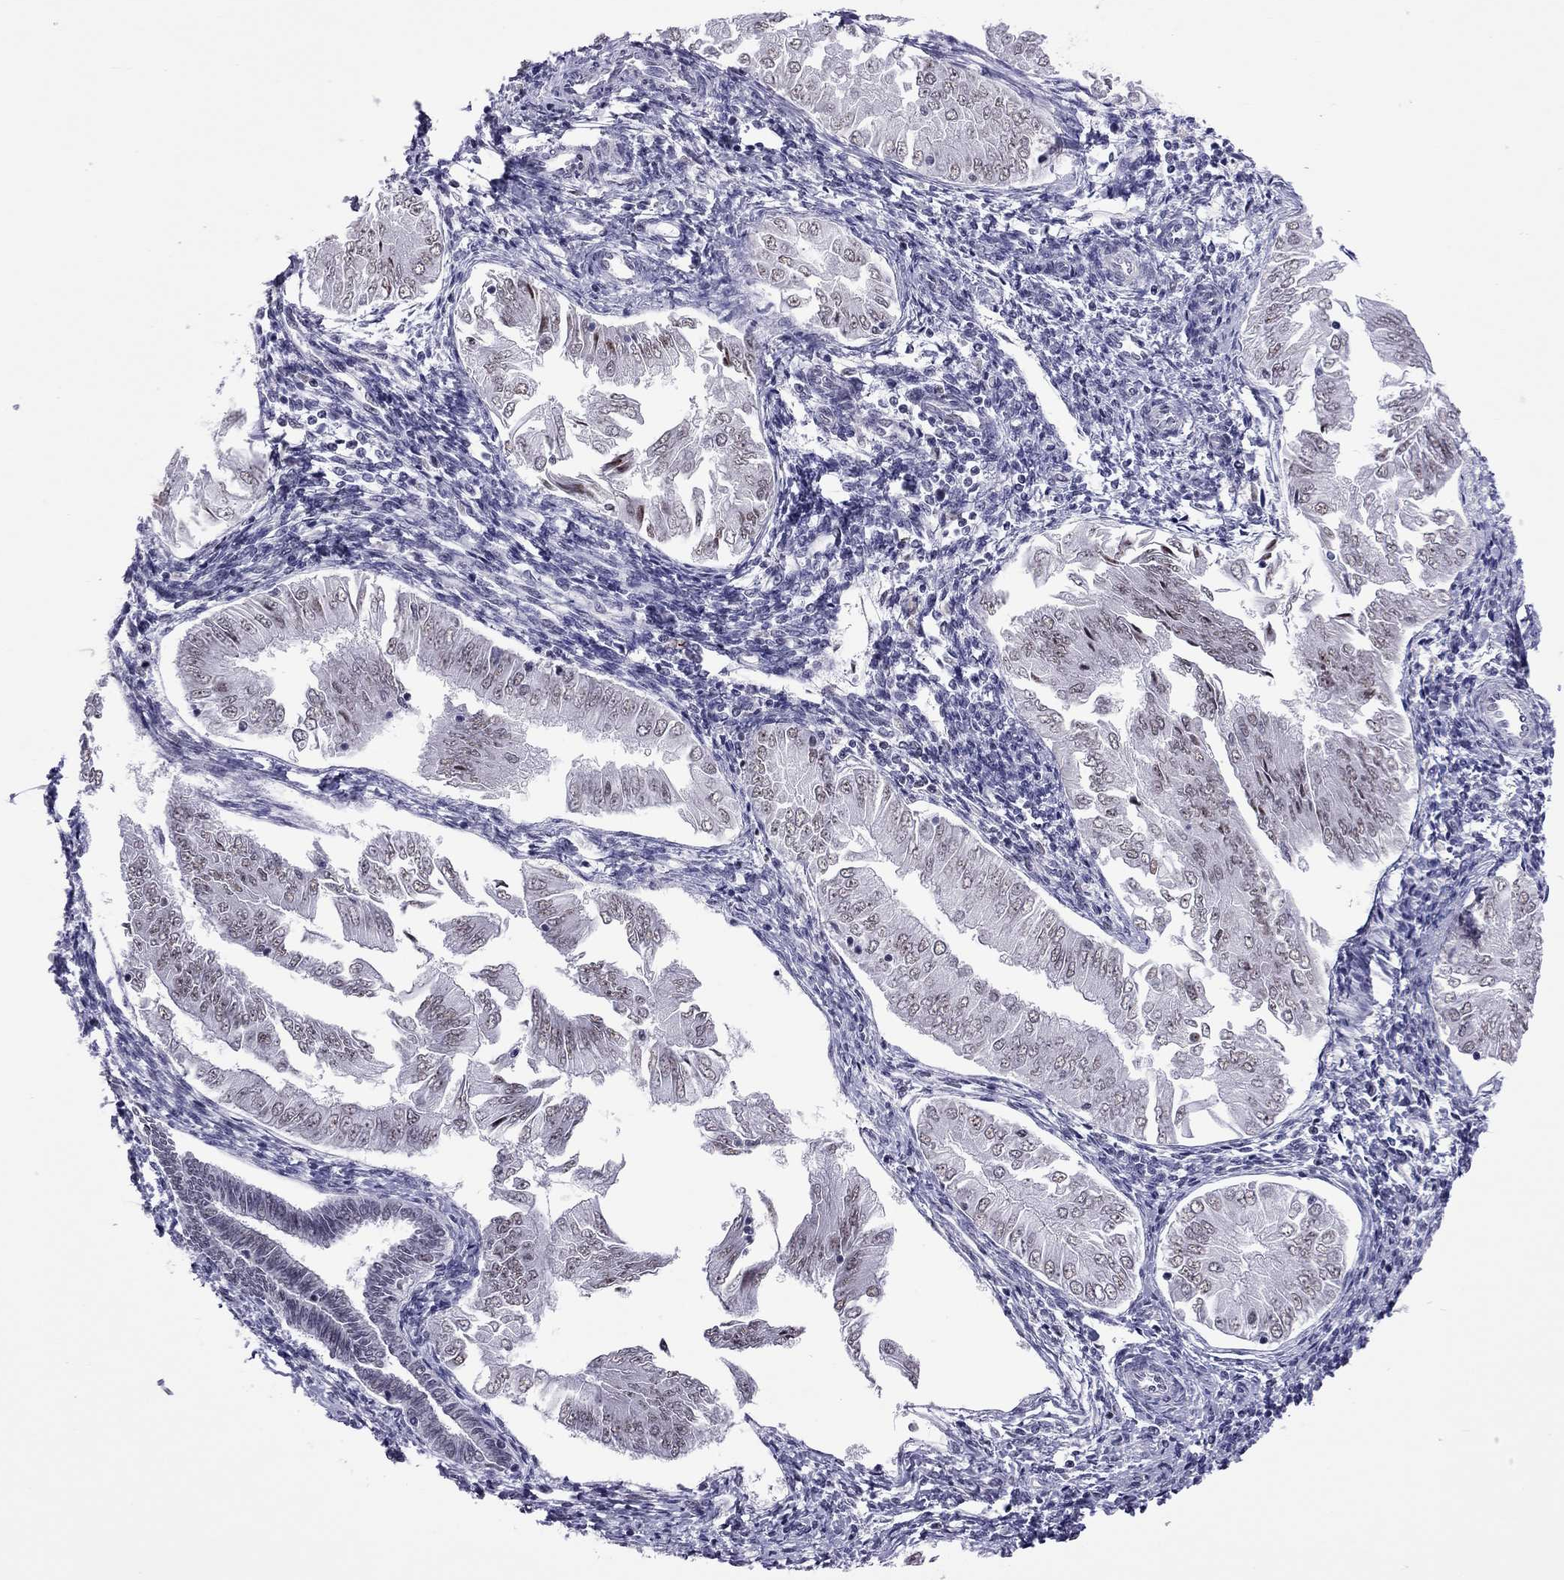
{"staining": {"intensity": "negative", "quantity": "none", "location": "none"}, "tissue": "endometrial cancer", "cell_type": "Tumor cells", "image_type": "cancer", "snomed": [{"axis": "morphology", "description": "Adenocarcinoma, NOS"}, {"axis": "topography", "description": "Endometrium"}], "caption": "This photomicrograph is of endometrial adenocarcinoma stained with IHC to label a protein in brown with the nuclei are counter-stained blue. There is no expression in tumor cells.", "gene": "PPP1R3A", "patient": {"sex": "female", "age": 53}}